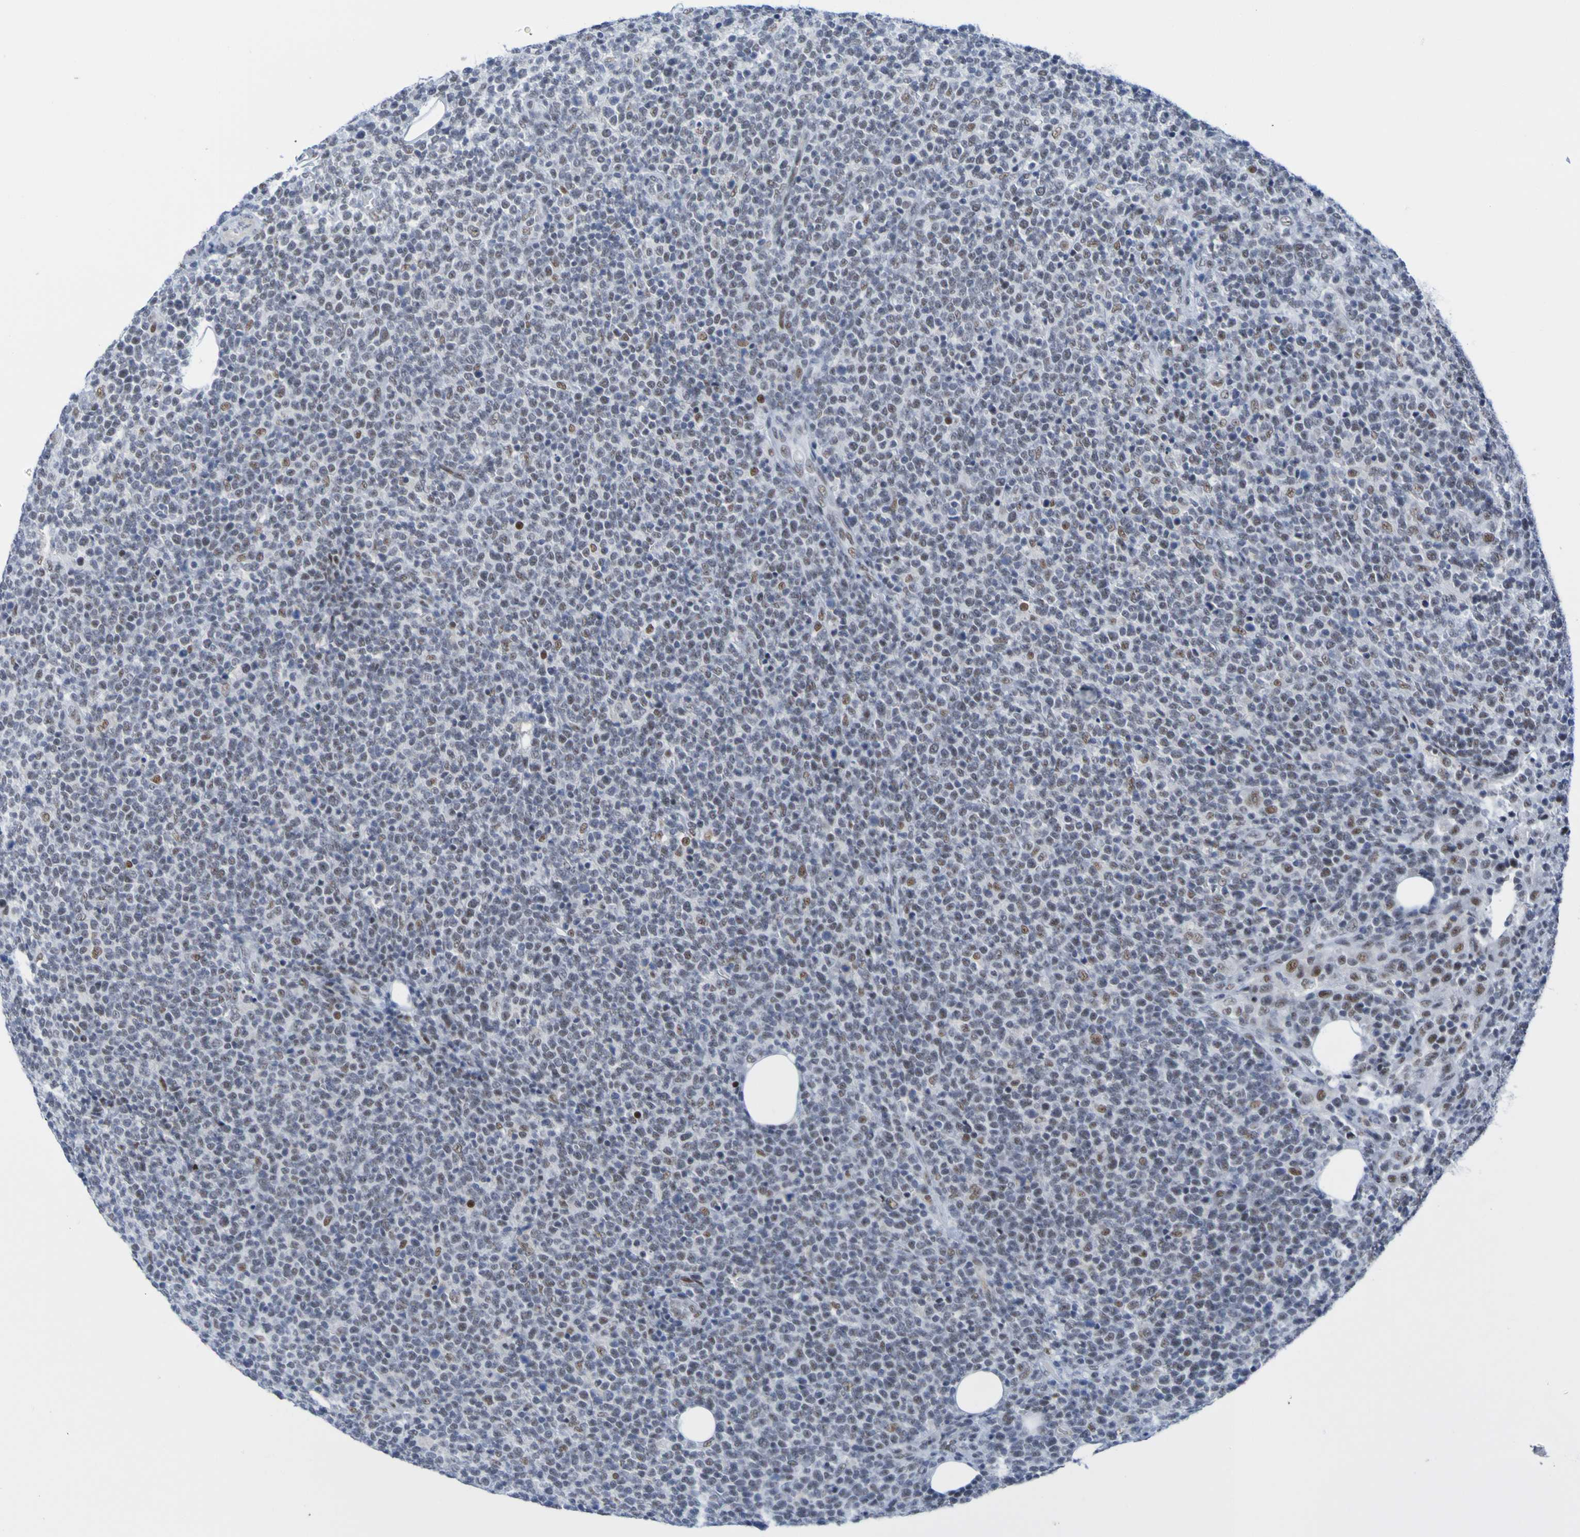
{"staining": {"intensity": "moderate", "quantity": "<25%", "location": "nuclear"}, "tissue": "lymphoma", "cell_type": "Tumor cells", "image_type": "cancer", "snomed": [{"axis": "morphology", "description": "Malignant lymphoma, non-Hodgkin's type, High grade"}, {"axis": "topography", "description": "Lymph node"}], "caption": "Moderate nuclear expression is appreciated in approximately <25% of tumor cells in malignant lymphoma, non-Hodgkin's type (high-grade).", "gene": "CDC5L", "patient": {"sex": "male", "age": 61}}